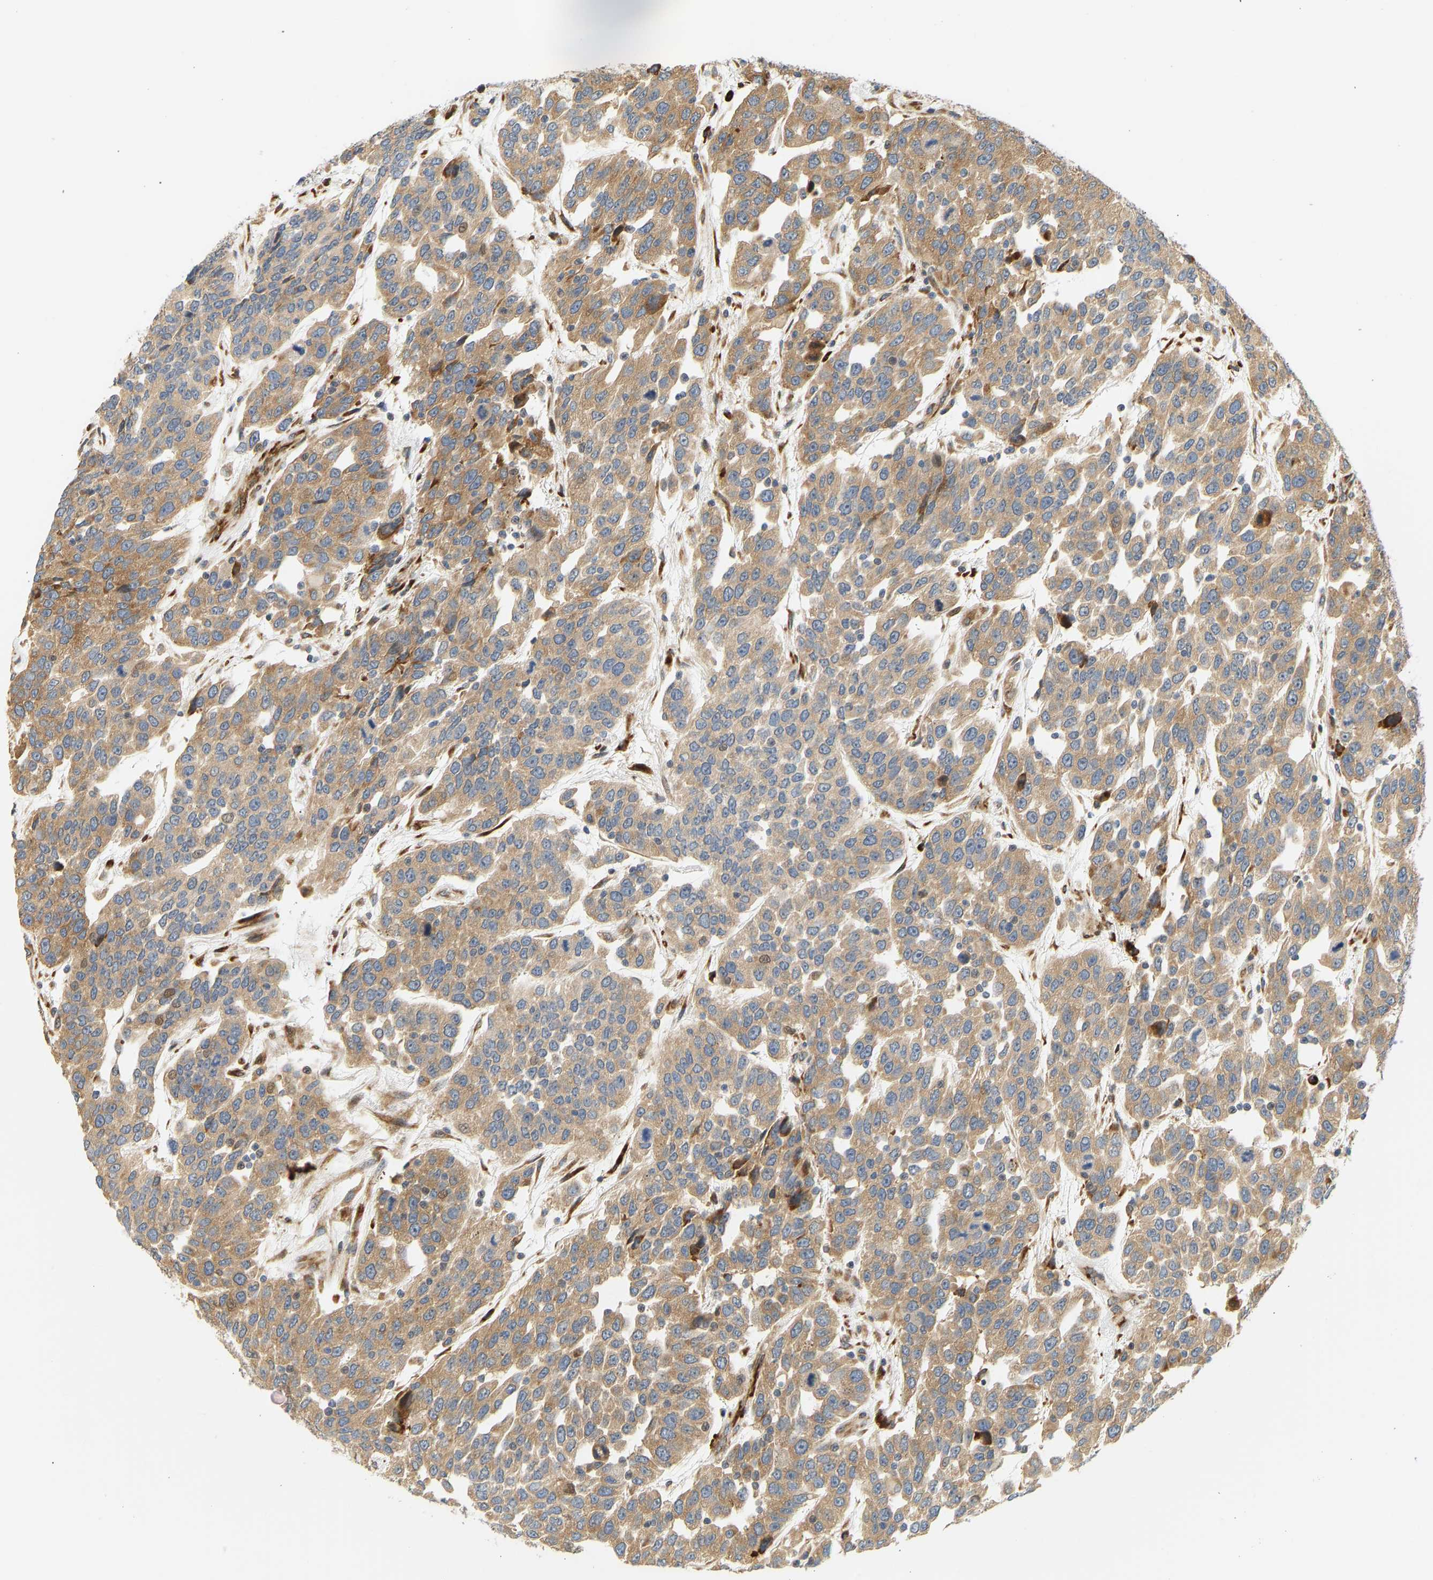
{"staining": {"intensity": "moderate", "quantity": ">75%", "location": "cytoplasmic/membranous"}, "tissue": "urothelial cancer", "cell_type": "Tumor cells", "image_type": "cancer", "snomed": [{"axis": "morphology", "description": "Urothelial carcinoma, High grade"}, {"axis": "topography", "description": "Urinary bladder"}], "caption": "Immunohistochemical staining of human urothelial cancer reveals medium levels of moderate cytoplasmic/membranous protein staining in approximately >75% of tumor cells. Nuclei are stained in blue.", "gene": "RPS14", "patient": {"sex": "female", "age": 80}}